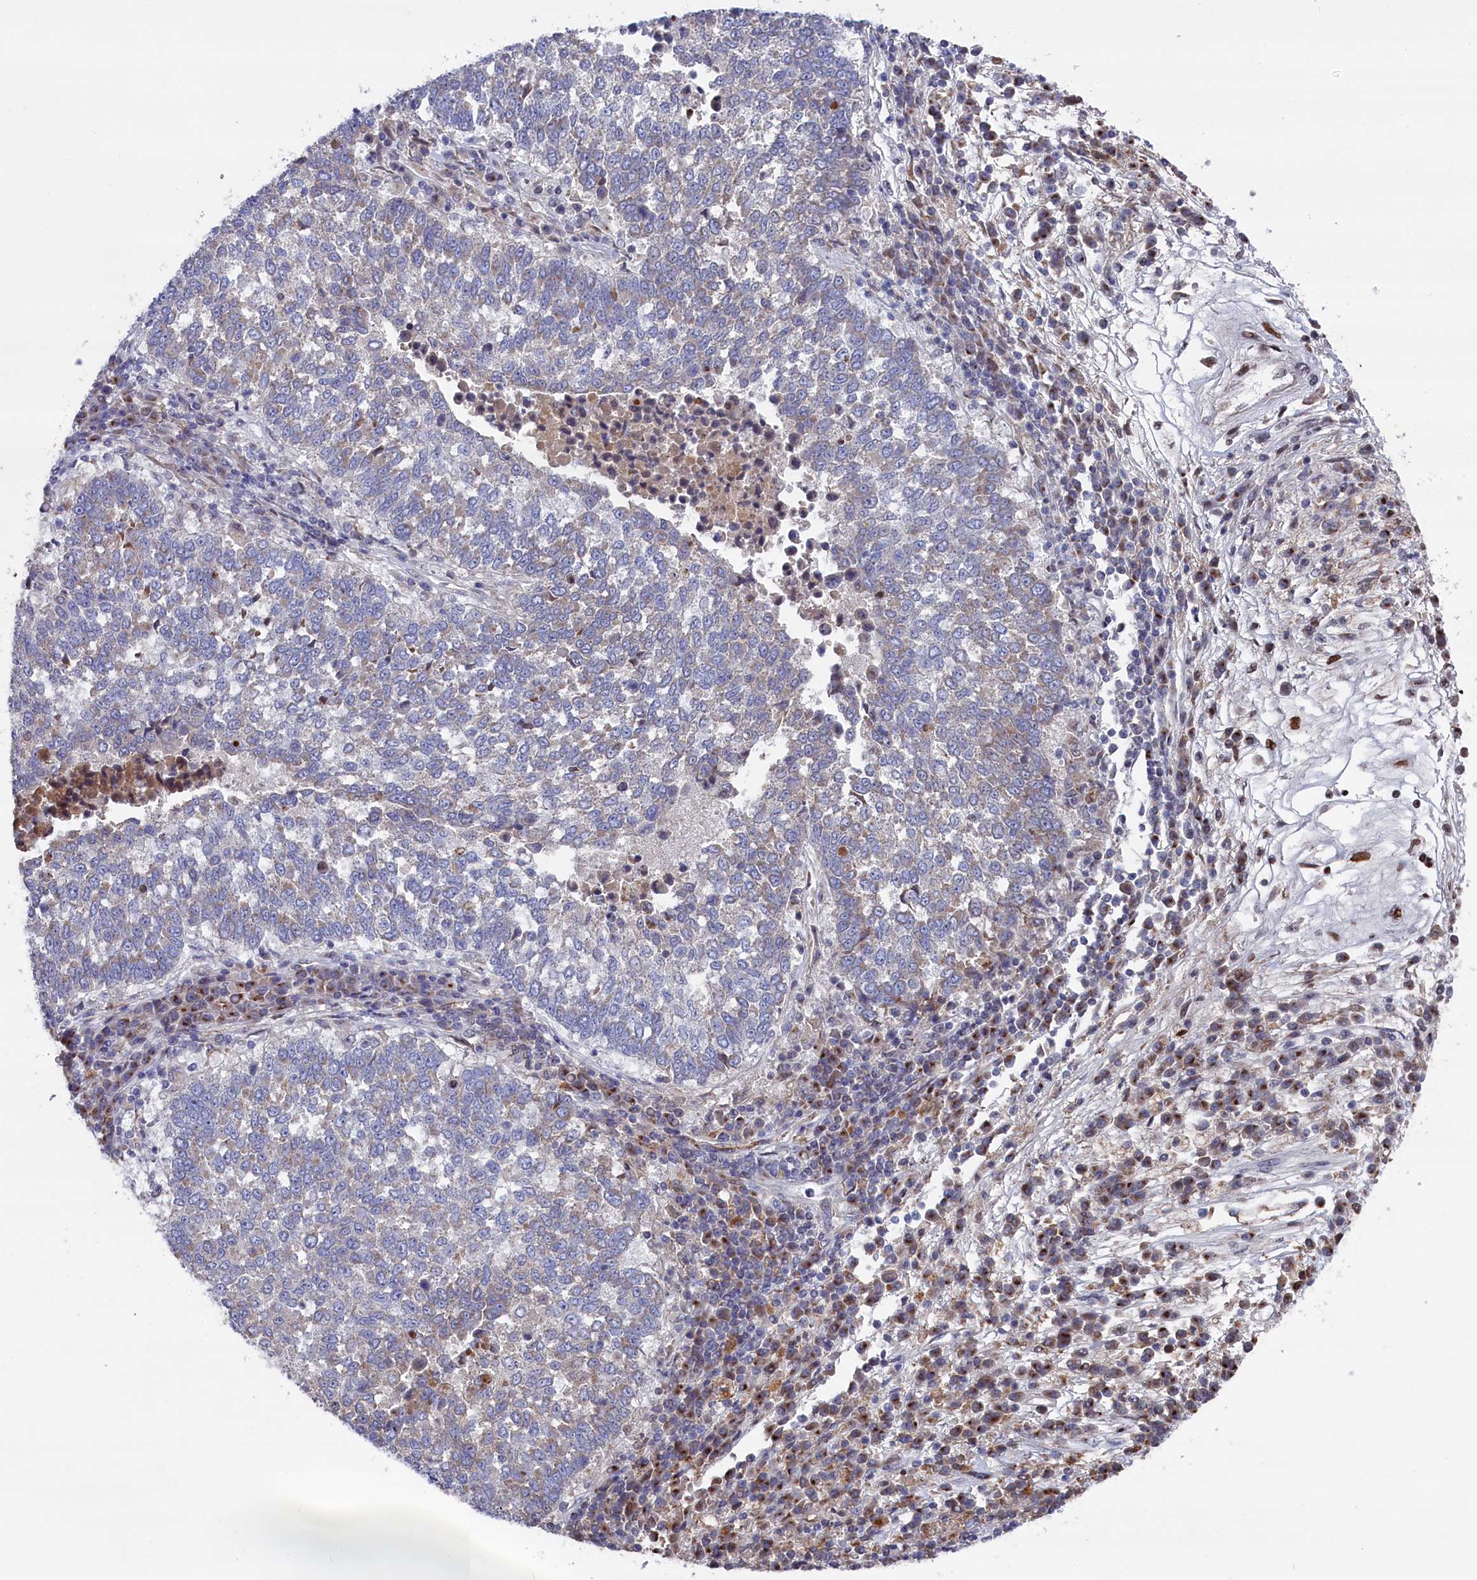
{"staining": {"intensity": "weak", "quantity": "25%-75%", "location": "cytoplasmic/membranous"}, "tissue": "lung cancer", "cell_type": "Tumor cells", "image_type": "cancer", "snomed": [{"axis": "morphology", "description": "Squamous cell carcinoma, NOS"}, {"axis": "topography", "description": "Lung"}], "caption": "Lung cancer was stained to show a protein in brown. There is low levels of weak cytoplasmic/membranous staining in approximately 25%-75% of tumor cells.", "gene": "GPR108", "patient": {"sex": "male", "age": 73}}